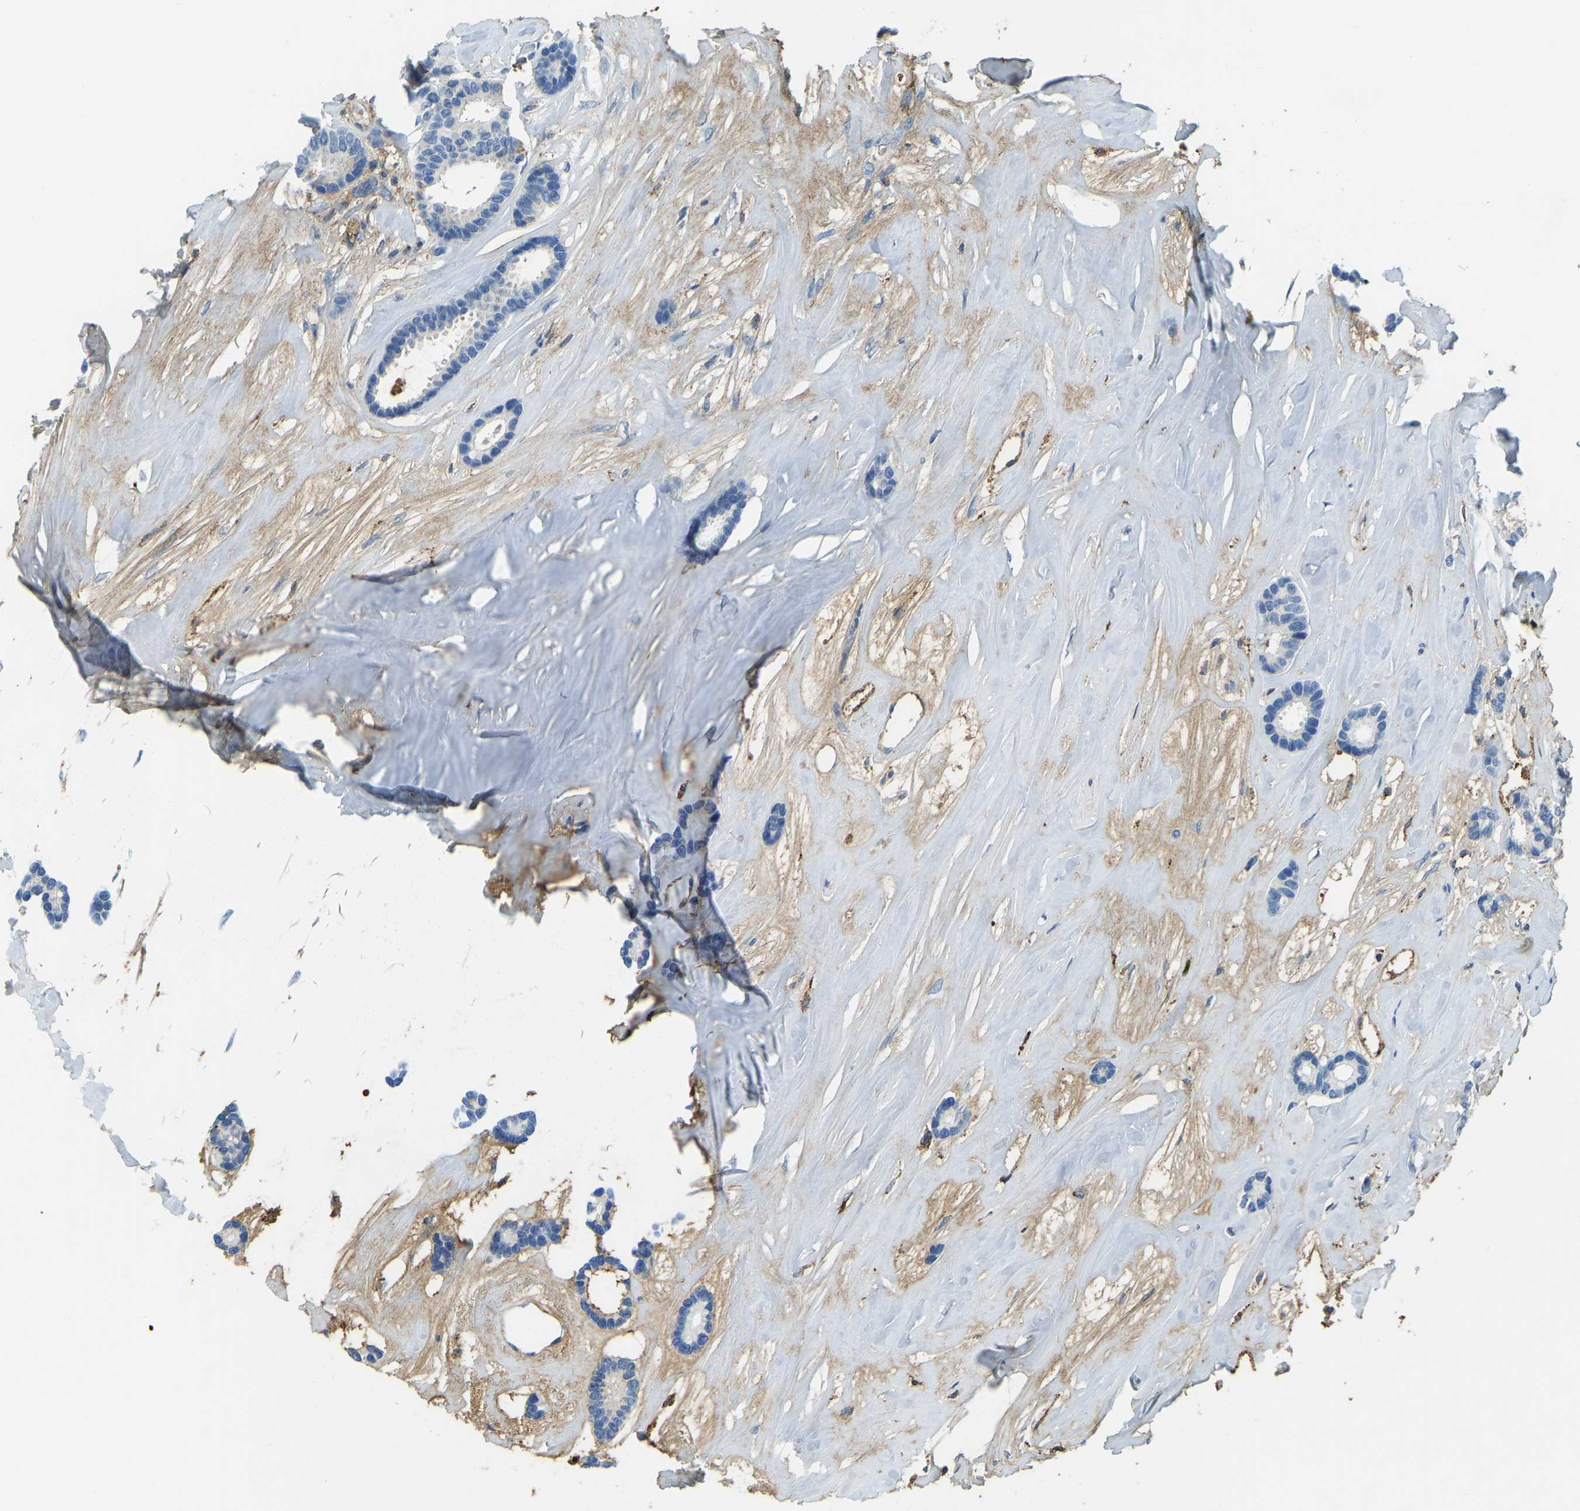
{"staining": {"intensity": "negative", "quantity": "none", "location": "none"}, "tissue": "breast cancer", "cell_type": "Tumor cells", "image_type": "cancer", "snomed": [{"axis": "morphology", "description": "Duct carcinoma"}, {"axis": "topography", "description": "Breast"}], "caption": "This micrograph is of breast cancer (intraductal carcinoma) stained with IHC to label a protein in brown with the nuclei are counter-stained blue. There is no staining in tumor cells.", "gene": "THBS4", "patient": {"sex": "female", "age": 87}}